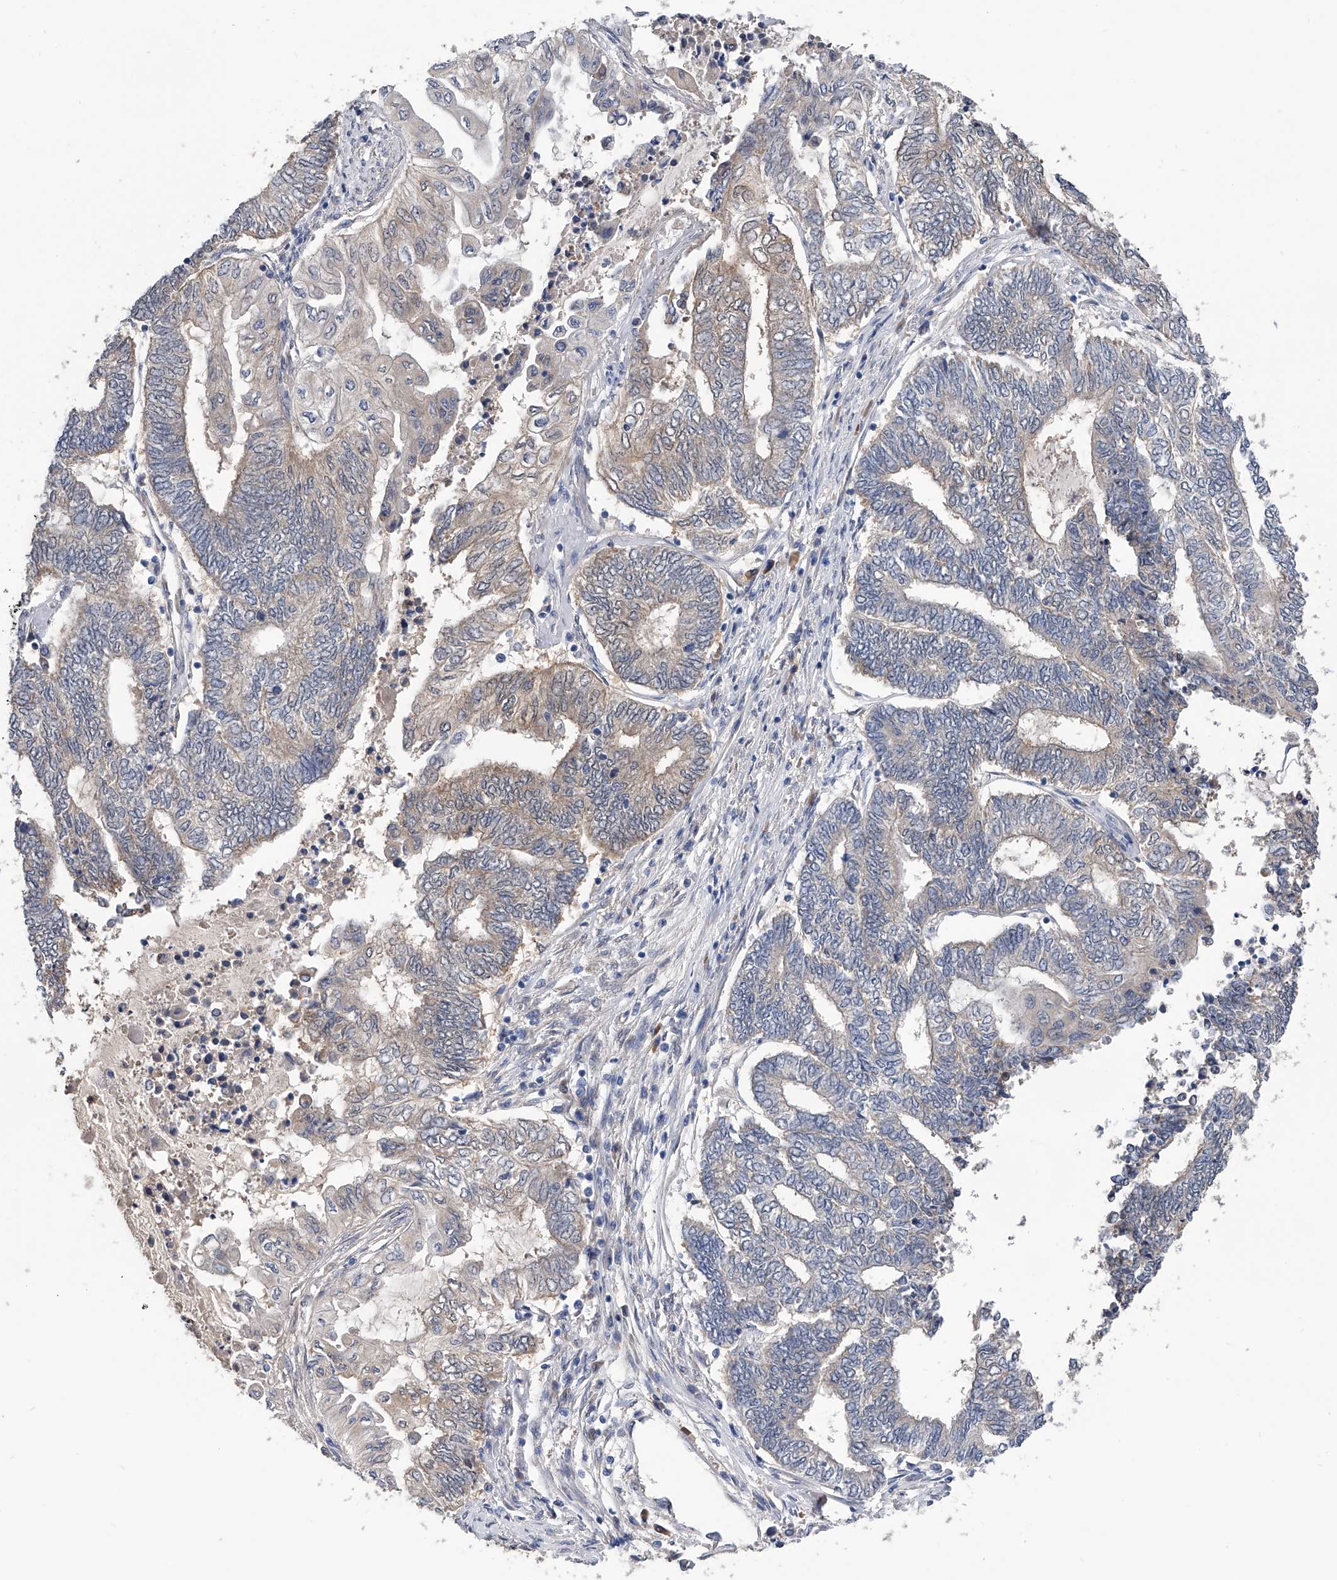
{"staining": {"intensity": "weak", "quantity": "<25%", "location": "cytoplasmic/membranous"}, "tissue": "endometrial cancer", "cell_type": "Tumor cells", "image_type": "cancer", "snomed": [{"axis": "morphology", "description": "Adenocarcinoma, NOS"}, {"axis": "topography", "description": "Uterus"}, {"axis": "topography", "description": "Endometrium"}], "caption": "IHC of human endometrial cancer (adenocarcinoma) reveals no positivity in tumor cells.", "gene": "PGM3", "patient": {"sex": "female", "age": 70}}